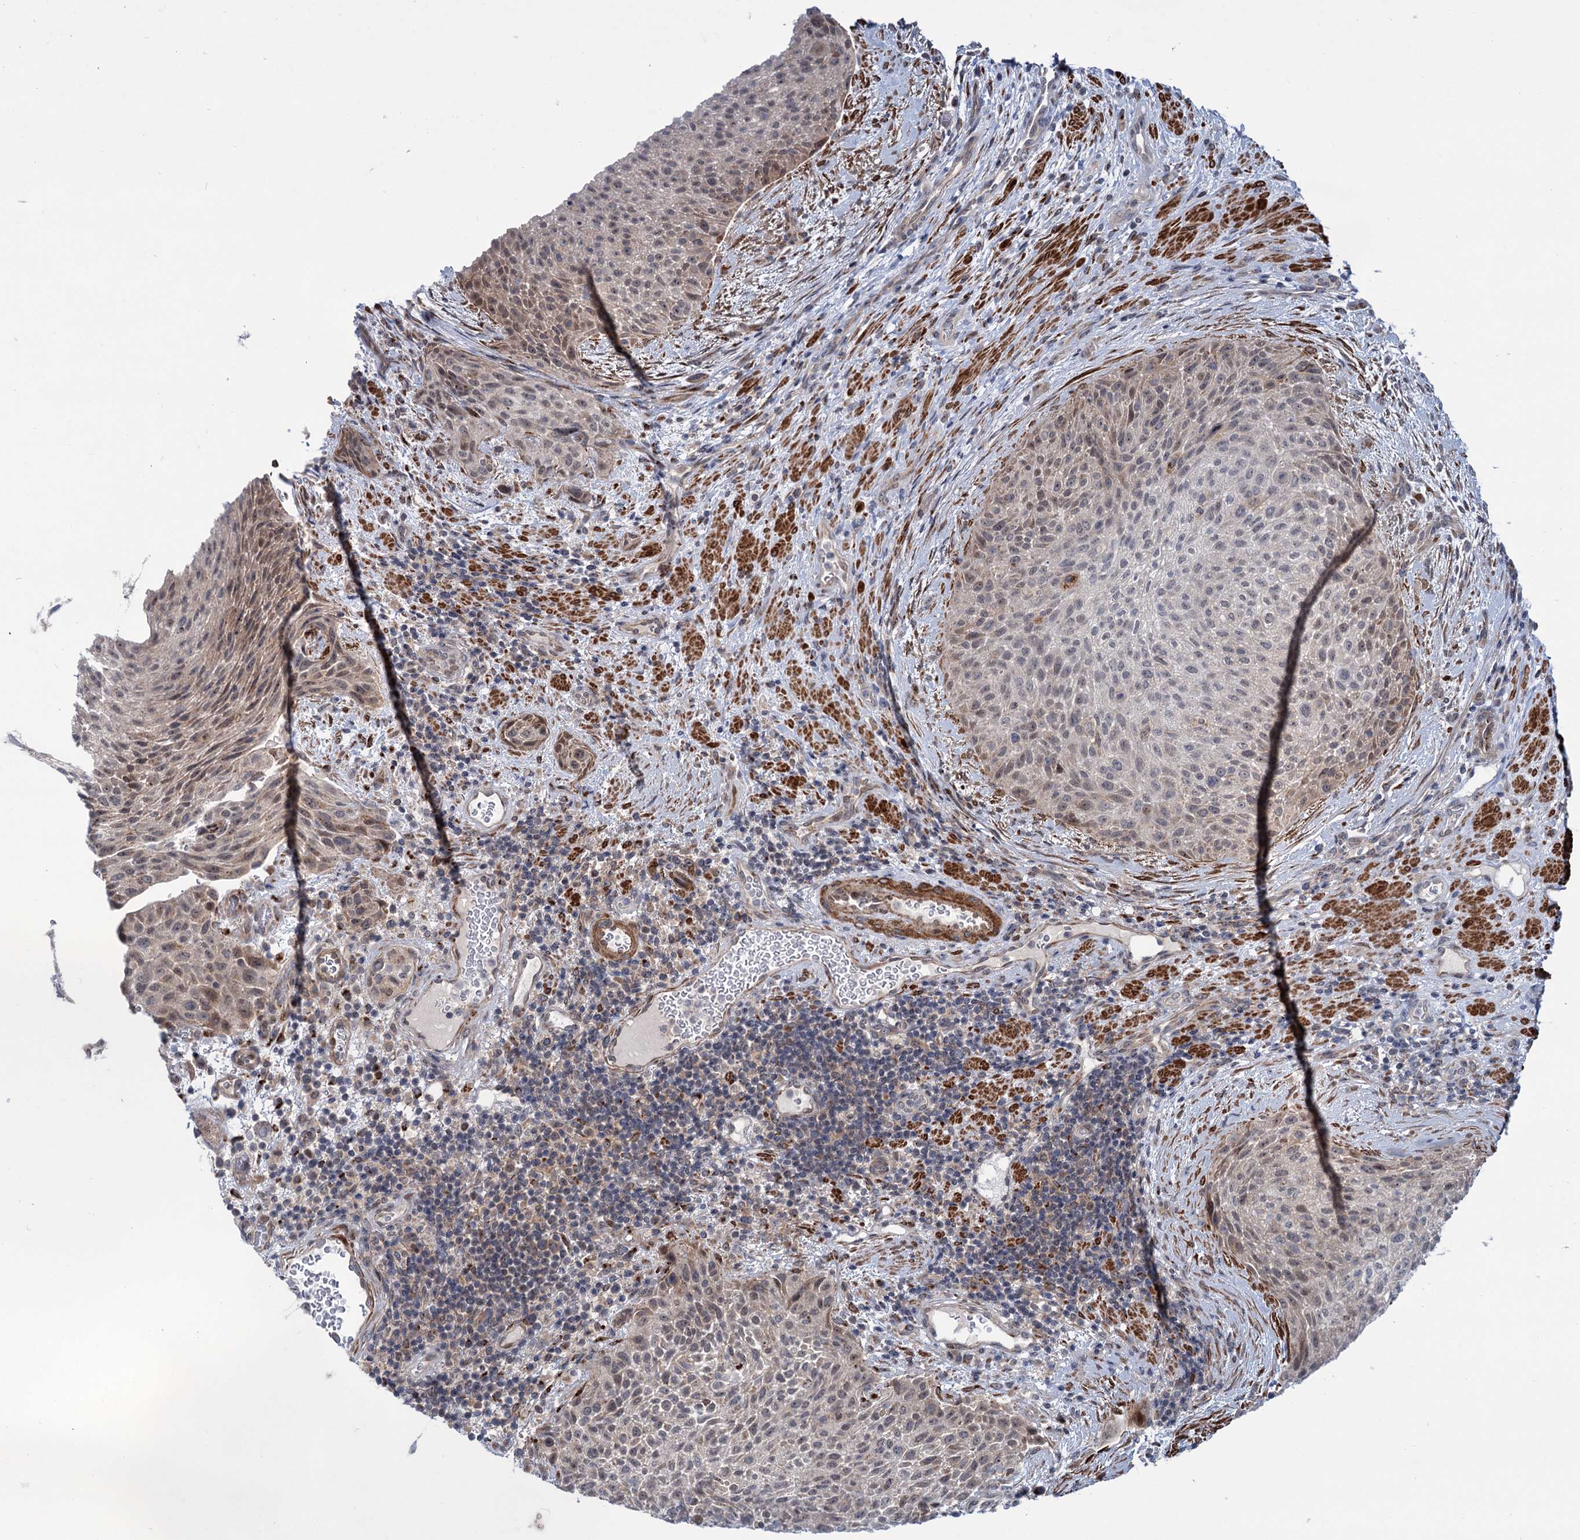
{"staining": {"intensity": "negative", "quantity": "none", "location": "none"}, "tissue": "urothelial cancer", "cell_type": "Tumor cells", "image_type": "cancer", "snomed": [{"axis": "morphology", "description": "Normal tissue, NOS"}, {"axis": "morphology", "description": "Urothelial carcinoma, NOS"}, {"axis": "topography", "description": "Urinary bladder"}, {"axis": "topography", "description": "Peripheral nerve tissue"}], "caption": "Tumor cells show no significant protein expression in urothelial cancer.", "gene": "ELP4", "patient": {"sex": "male", "age": 35}}